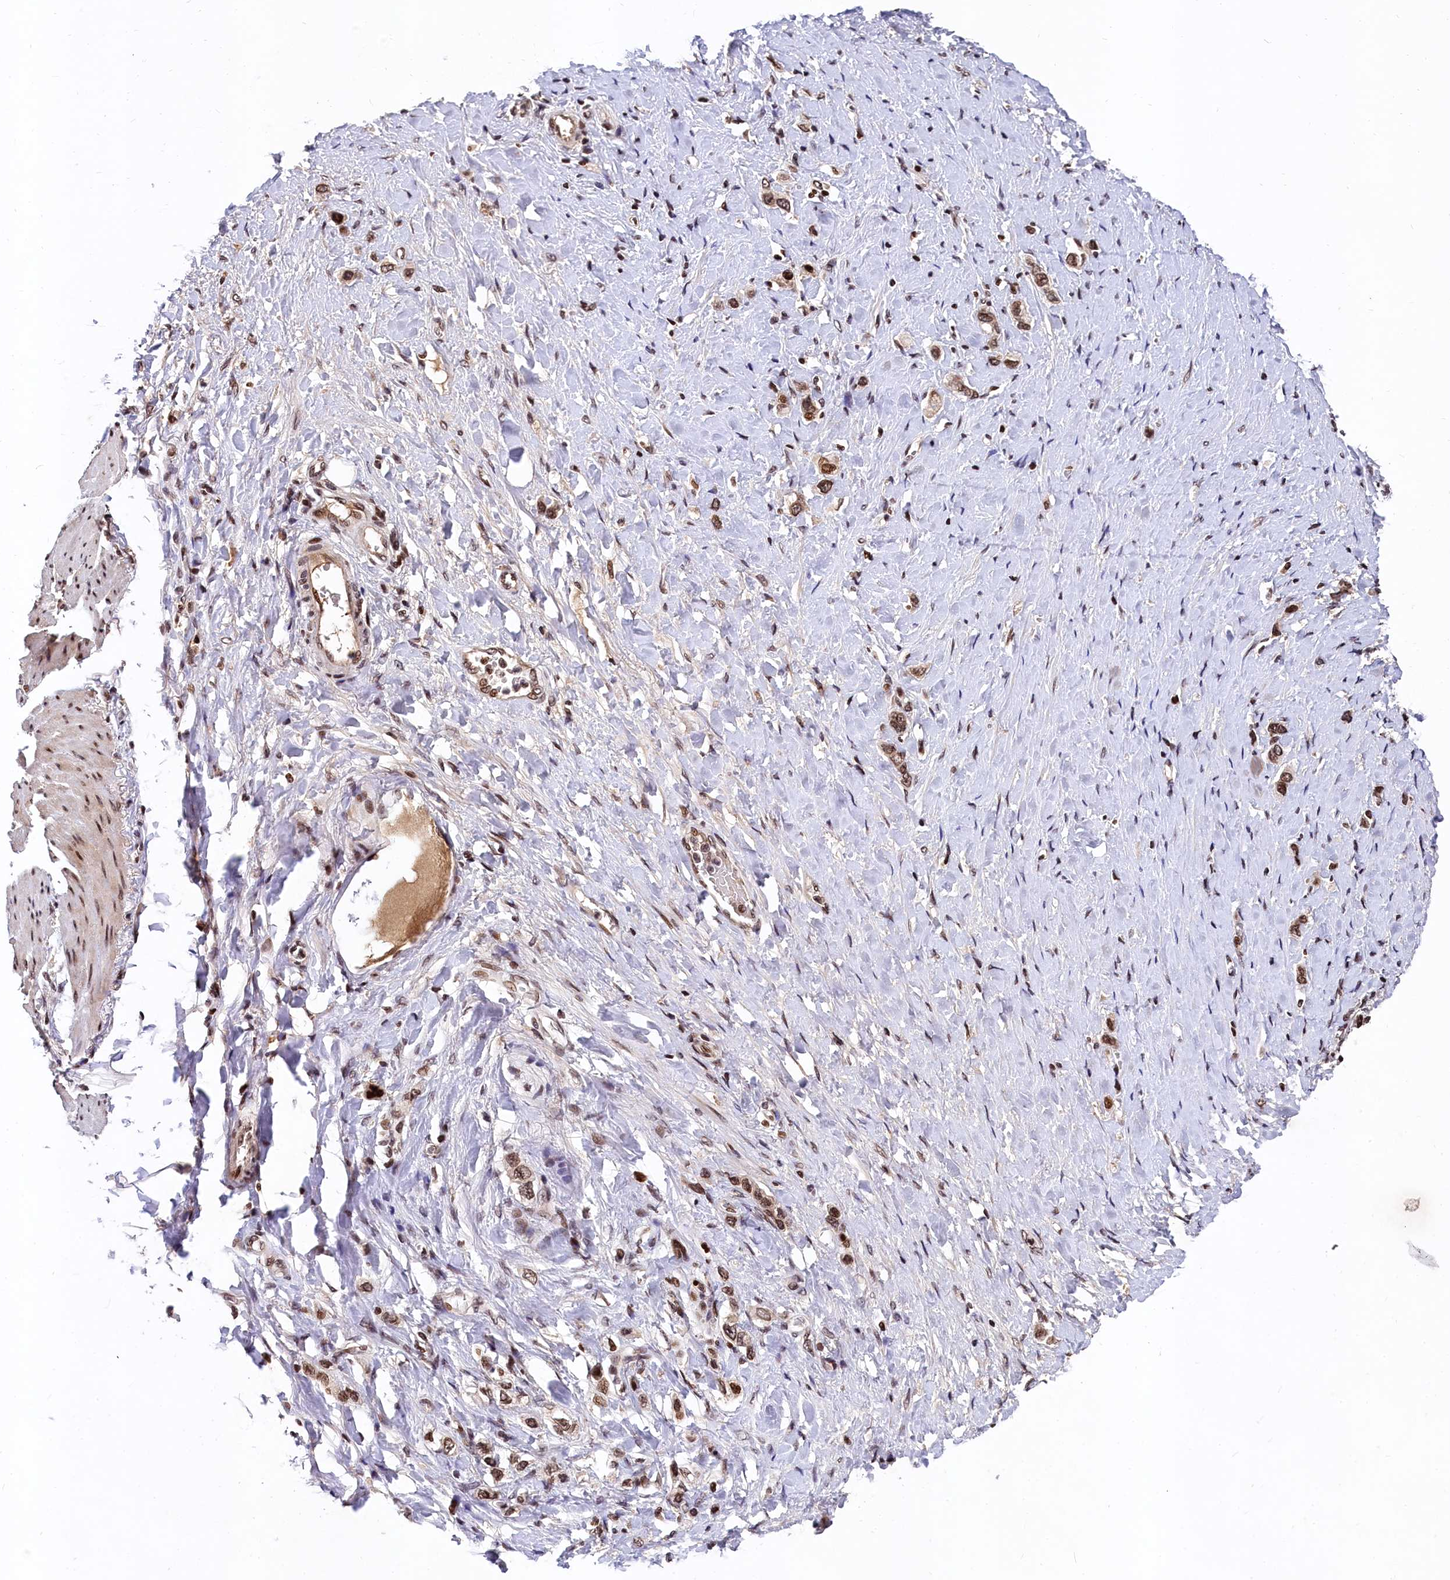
{"staining": {"intensity": "moderate", "quantity": ">75%", "location": "nuclear"}, "tissue": "stomach cancer", "cell_type": "Tumor cells", "image_type": "cancer", "snomed": [{"axis": "morphology", "description": "Adenocarcinoma, NOS"}, {"axis": "topography", "description": "Stomach"}], "caption": "A photomicrograph of human adenocarcinoma (stomach) stained for a protein shows moderate nuclear brown staining in tumor cells.", "gene": "FAM217B", "patient": {"sex": "female", "age": 65}}